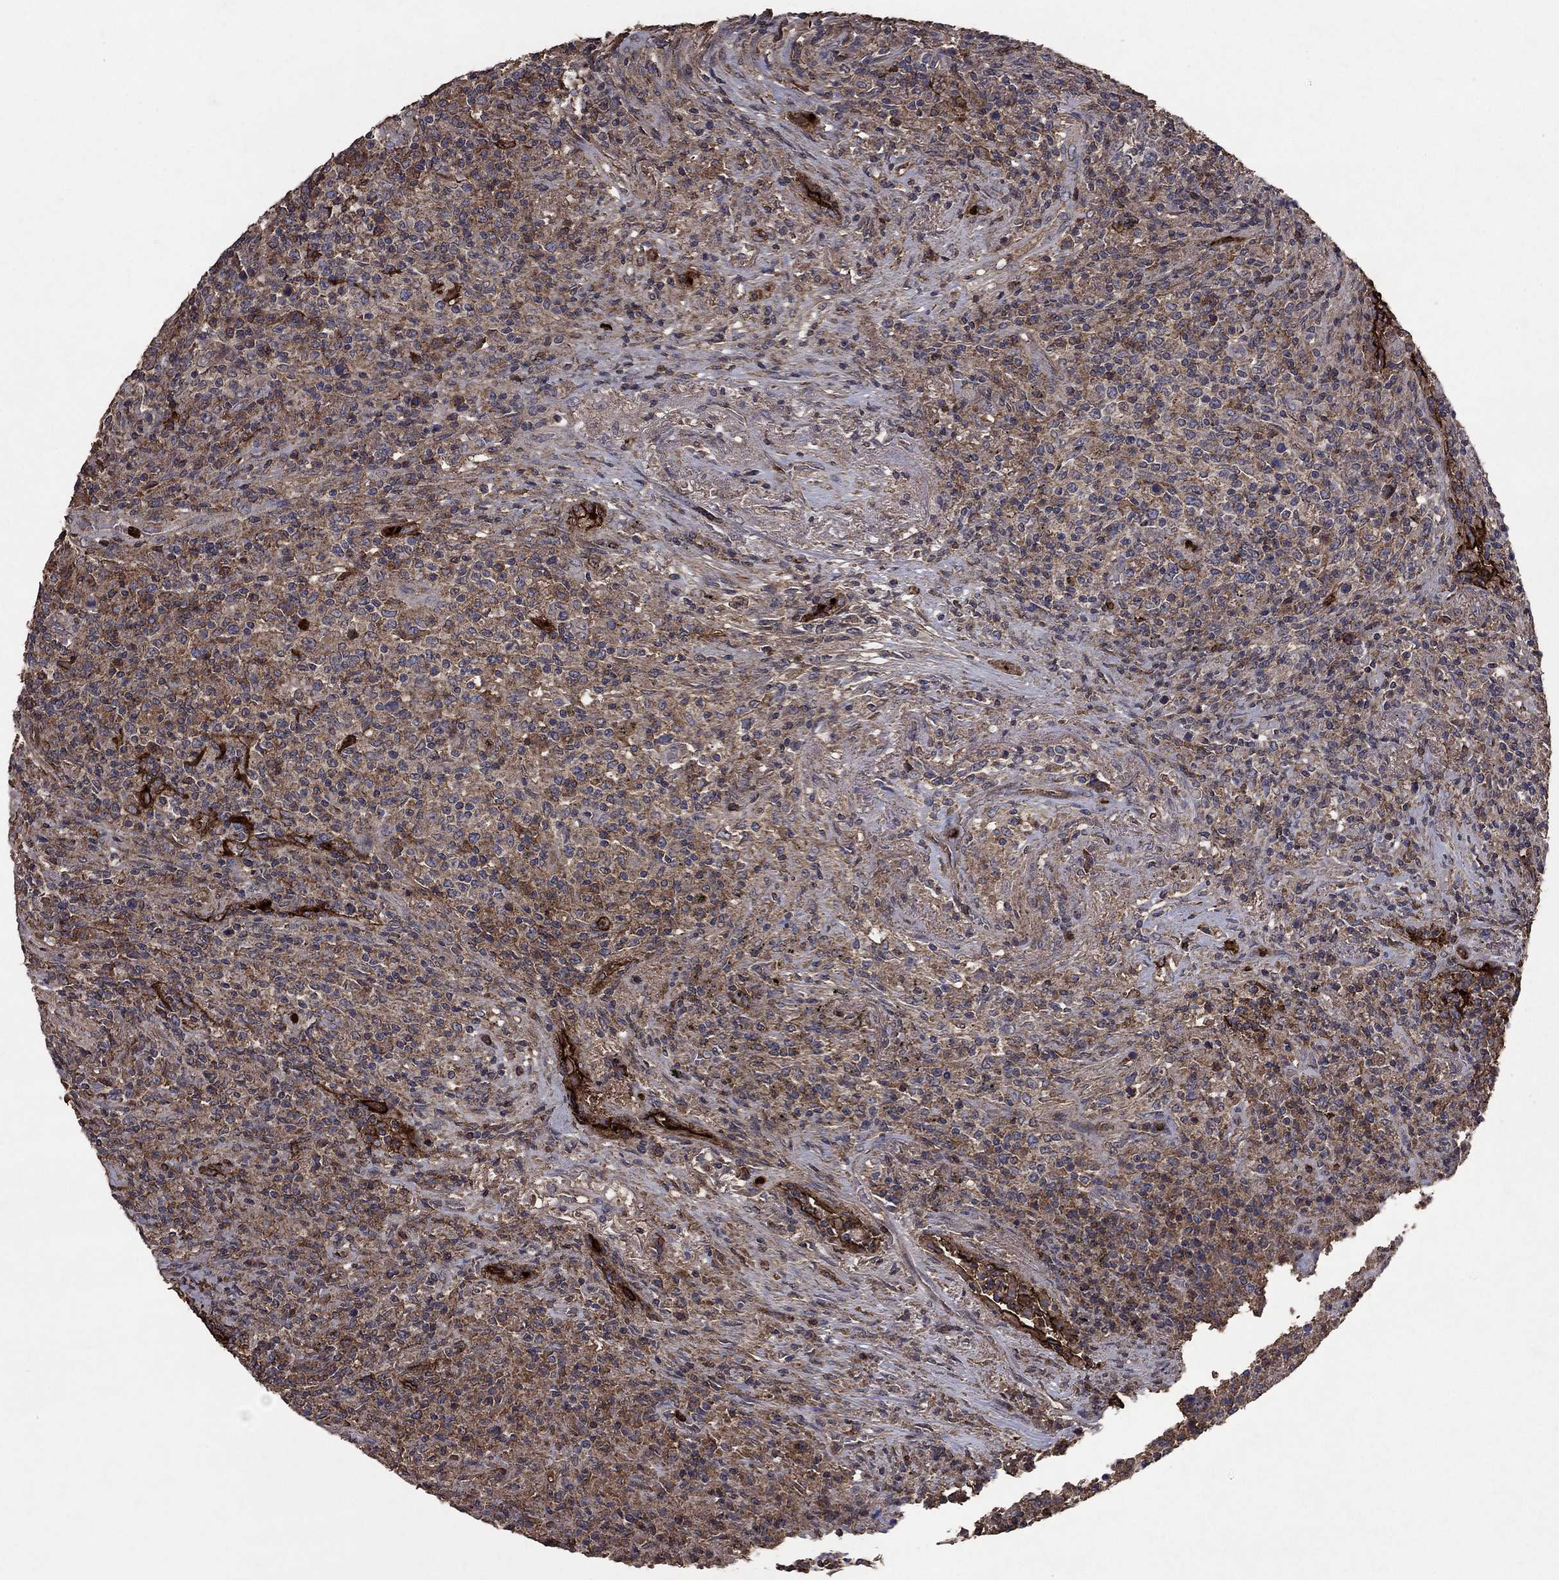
{"staining": {"intensity": "moderate", "quantity": "25%-75%", "location": "cytoplasmic/membranous"}, "tissue": "lymphoma", "cell_type": "Tumor cells", "image_type": "cancer", "snomed": [{"axis": "morphology", "description": "Malignant lymphoma, non-Hodgkin's type, High grade"}, {"axis": "topography", "description": "Lung"}], "caption": "Tumor cells show moderate cytoplasmic/membranous expression in about 25%-75% of cells in high-grade malignant lymphoma, non-Hodgkin's type.", "gene": "CD24", "patient": {"sex": "male", "age": 79}}